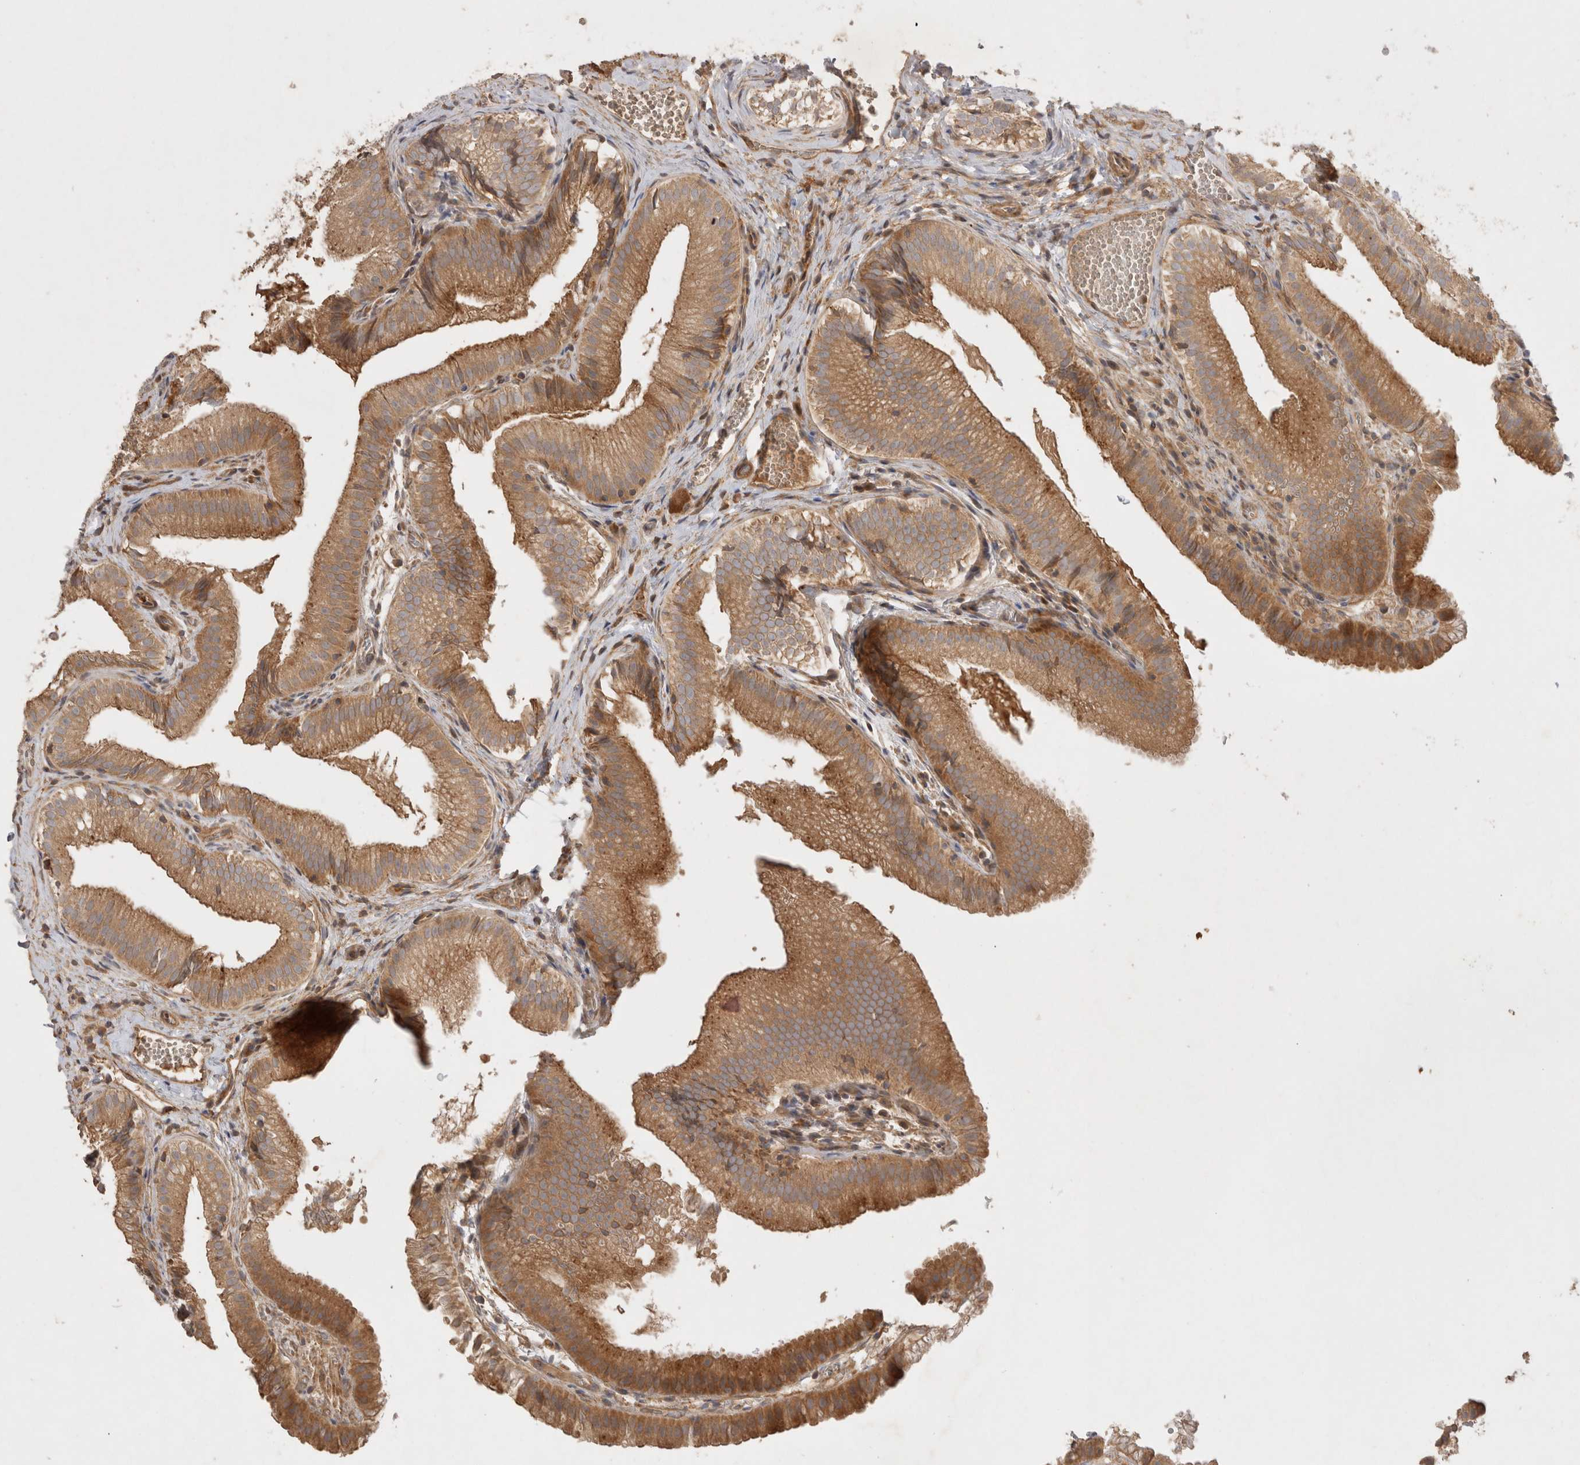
{"staining": {"intensity": "strong", "quantity": ">75%", "location": "cytoplasmic/membranous"}, "tissue": "gallbladder", "cell_type": "Glandular cells", "image_type": "normal", "snomed": [{"axis": "morphology", "description": "Normal tissue, NOS"}, {"axis": "topography", "description": "Gallbladder"}], "caption": "Glandular cells show high levels of strong cytoplasmic/membranous expression in approximately >75% of cells in normal human gallbladder.", "gene": "PPP1R42", "patient": {"sex": "female", "age": 30}}